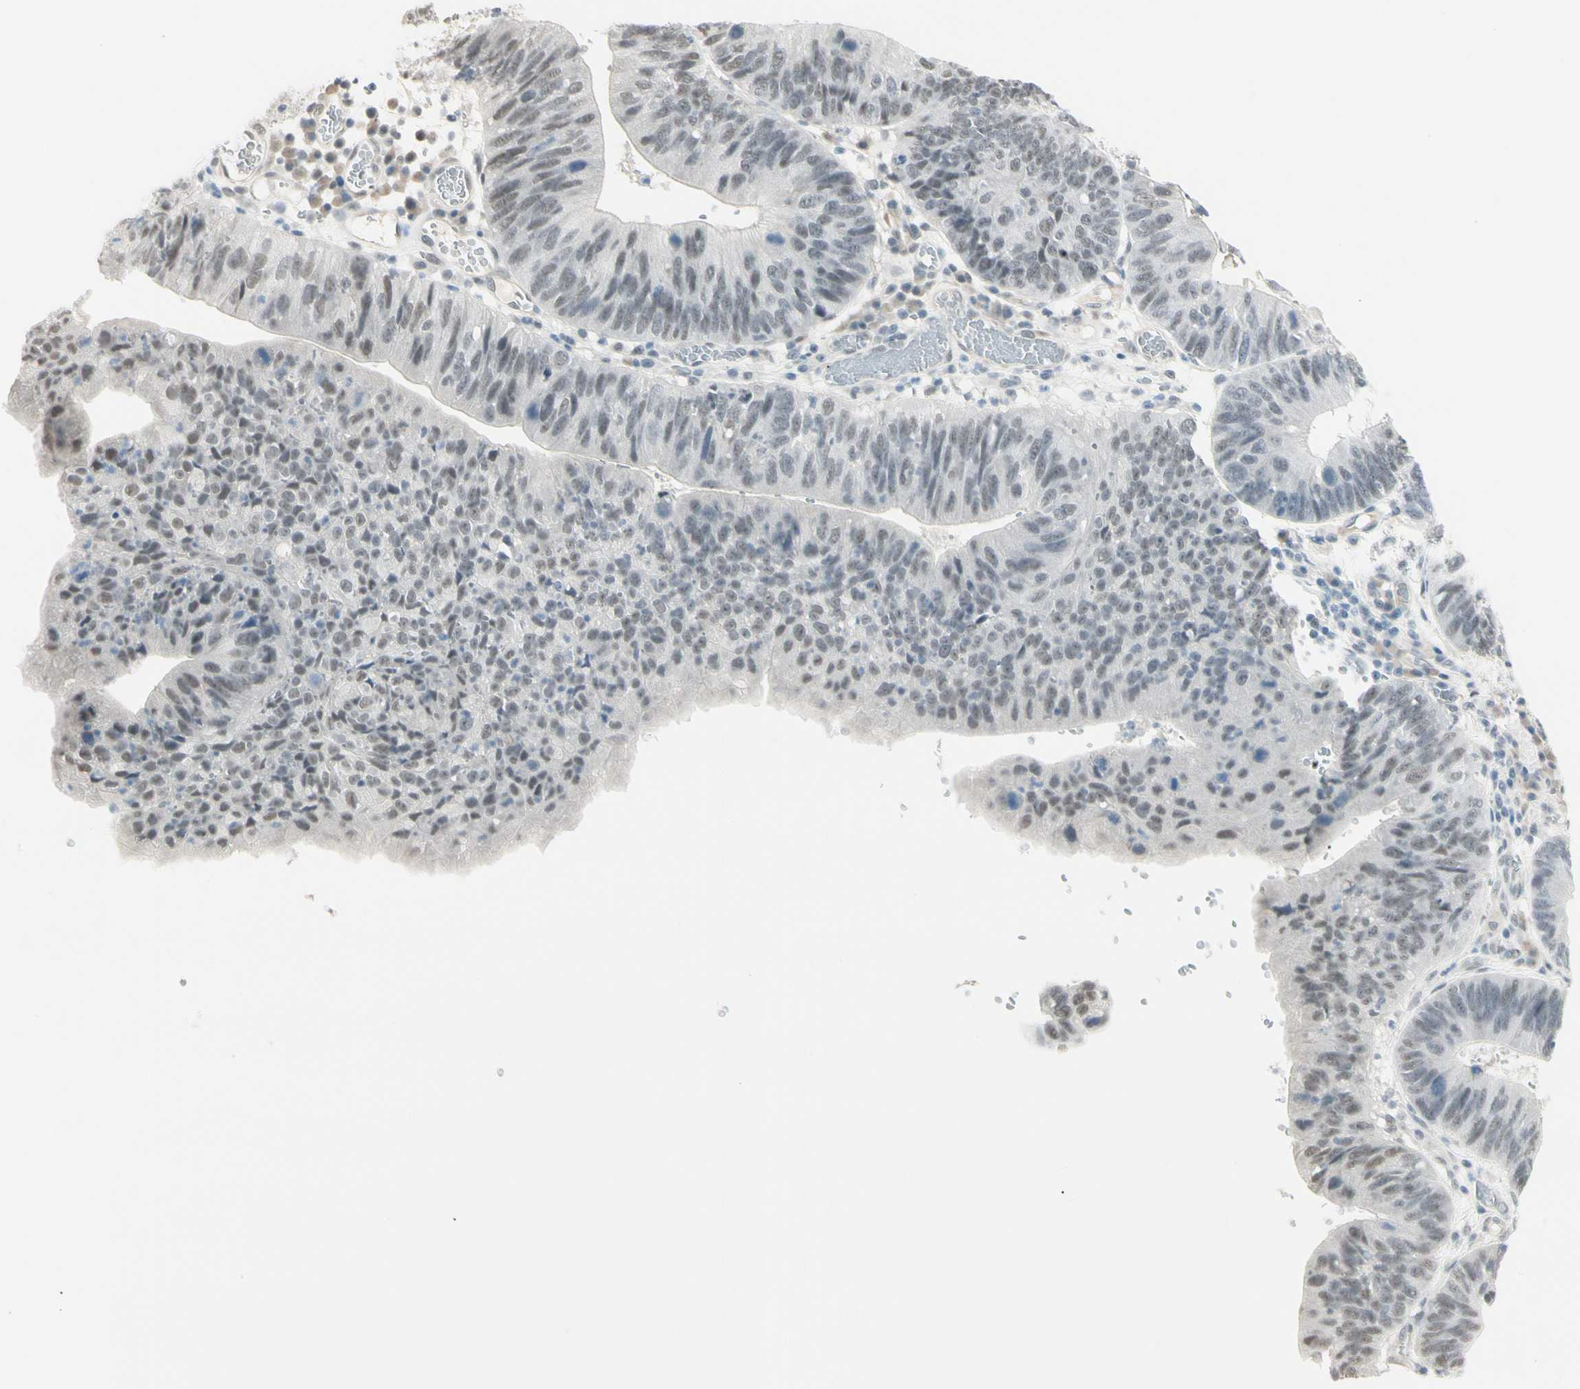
{"staining": {"intensity": "weak", "quantity": "25%-75%", "location": "nuclear"}, "tissue": "stomach cancer", "cell_type": "Tumor cells", "image_type": "cancer", "snomed": [{"axis": "morphology", "description": "Adenocarcinoma, NOS"}, {"axis": "topography", "description": "Stomach"}], "caption": "Protein analysis of stomach adenocarcinoma tissue exhibits weak nuclear staining in approximately 25%-75% of tumor cells.", "gene": "ASPN", "patient": {"sex": "male", "age": 59}}